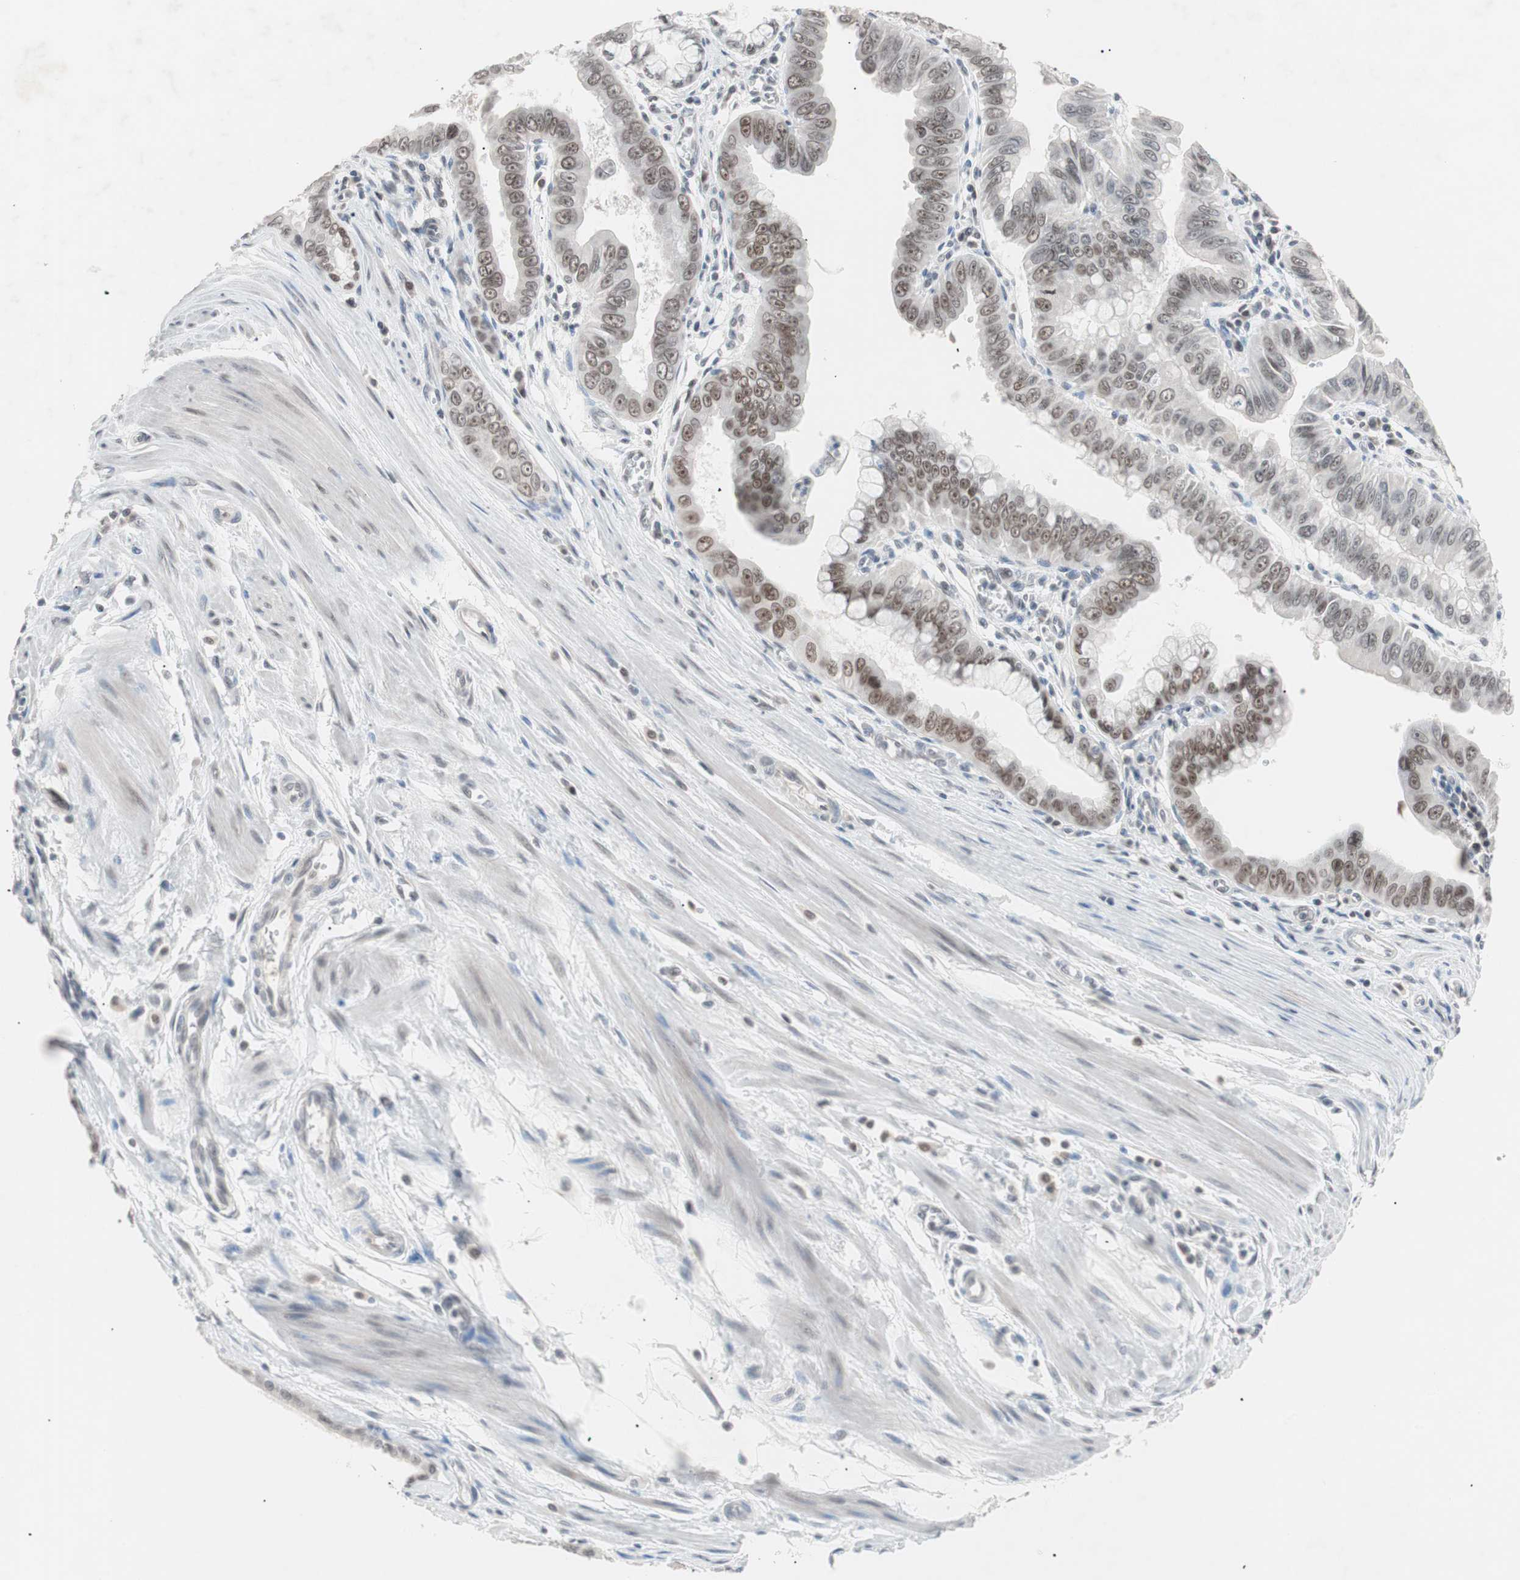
{"staining": {"intensity": "moderate", "quantity": "25%-75%", "location": "nuclear"}, "tissue": "pancreatic cancer", "cell_type": "Tumor cells", "image_type": "cancer", "snomed": [{"axis": "morphology", "description": "Normal tissue, NOS"}, {"axis": "topography", "description": "Lymph node"}], "caption": "An image showing moderate nuclear staining in approximately 25%-75% of tumor cells in pancreatic cancer, as visualized by brown immunohistochemical staining.", "gene": "LIG3", "patient": {"sex": "male", "age": 50}}